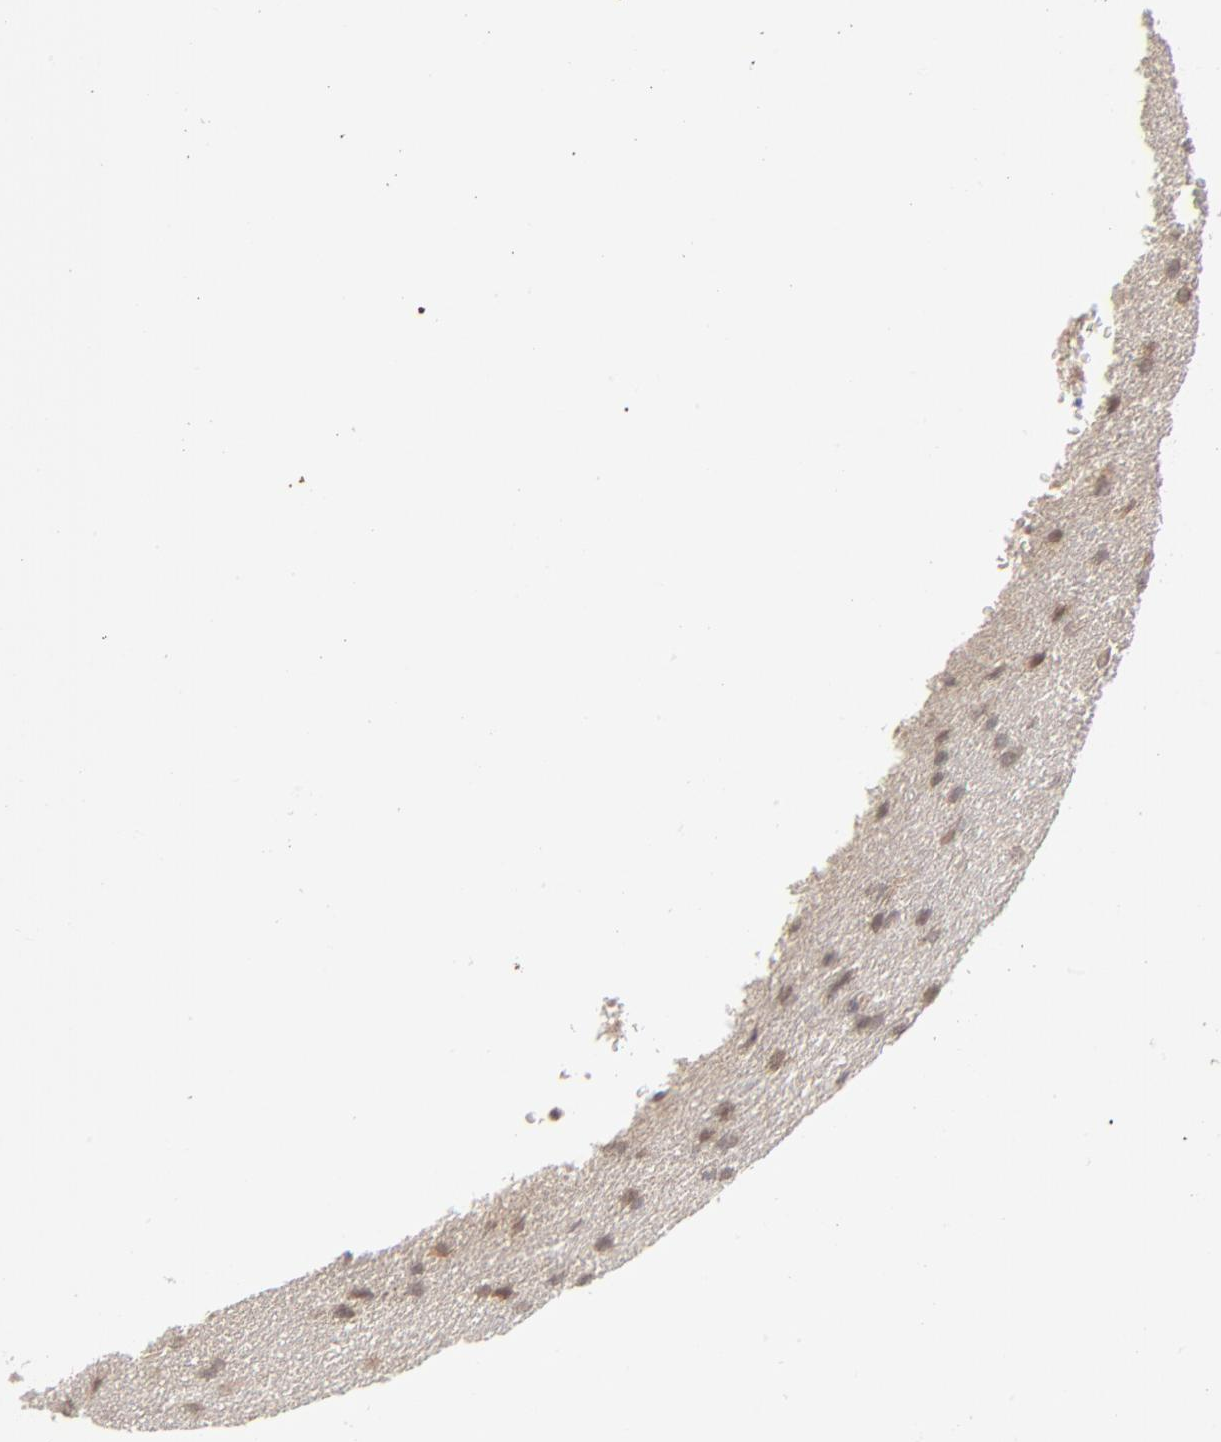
{"staining": {"intensity": "weak", "quantity": ">75%", "location": "cytoplasmic/membranous"}, "tissue": "glioma", "cell_type": "Tumor cells", "image_type": "cancer", "snomed": [{"axis": "morphology", "description": "Glioma, malignant, Low grade"}, {"axis": "topography", "description": "Brain"}], "caption": "Low-grade glioma (malignant) stained for a protein exhibits weak cytoplasmic/membranous positivity in tumor cells.", "gene": "SCFD1", "patient": {"sex": "female", "age": 32}}